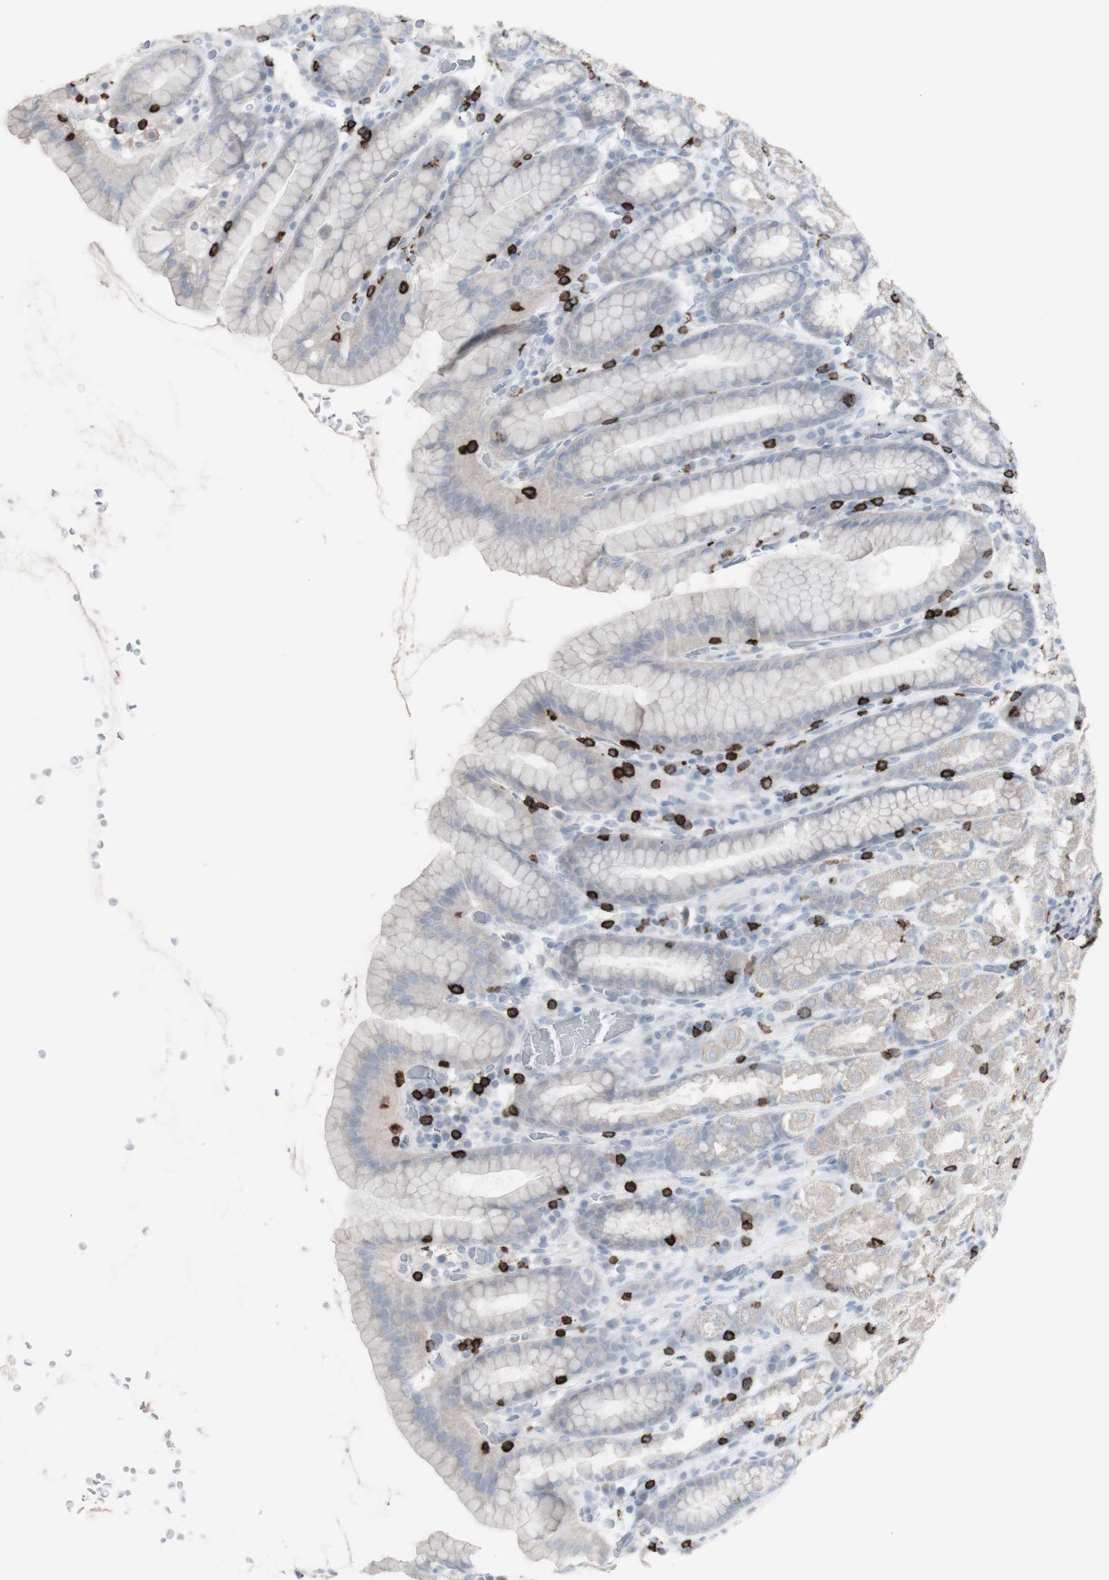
{"staining": {"intensity": "negative", "quantity": "none", "location": "none"}, "tissue": "stomach", "cell_type": "Glandular cells", "image_type": "normal", "snomed": [{"axis": "morphology", "description": "Normal tissue, NOS"}, {"axis": "topography", "description": "Stomach, upper"}], "caption": "An IHC histopathology image of normal stomach is shown. There is no staining in glandular cells of stomach. (DAB (3,3'-diaminobenzidine) immunohistochemistry (IHC) visualized using brightfield microscopy, high magnification).", "gene": "CD247", "patient": {"sex": "male", "age": 68}}